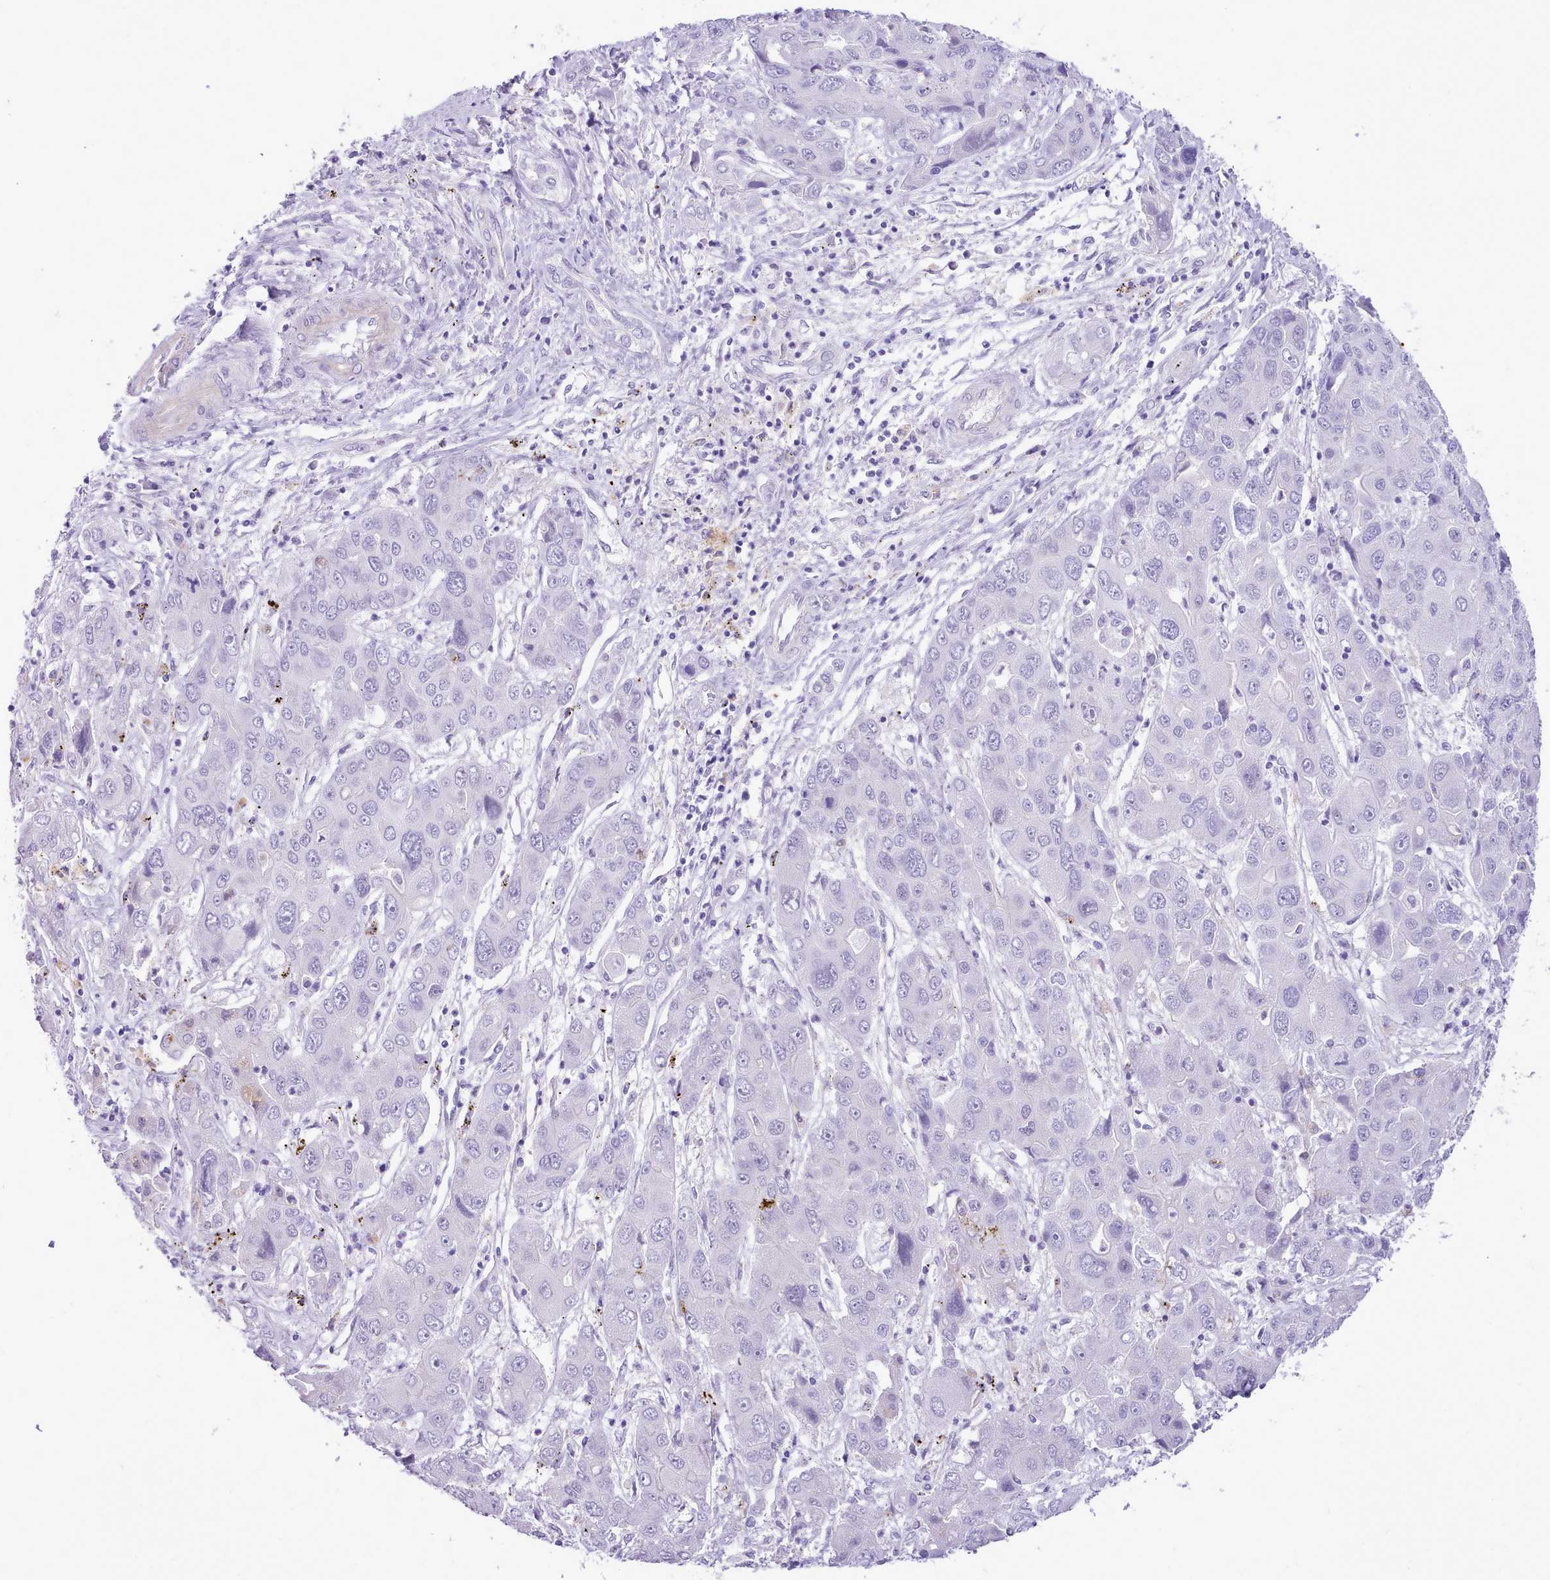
{"staining": {"intensity": "negative", "quantity": "none", "location": "none"}, "tissue": "liver cancer", "cell_type": "Tumor cells", "image_type": "cancer", "snomed": [{"axis": "morphology", "description": "Cholangiocarcinoma"}, {"axis": "topography", "description": "Liver"}], "caption": "Liver cancer (cholangiocarcinoma) stained for a protein using IHC demonstrates no expression tumor cells.", "gene": "LRRC37A", "patient": {"sex": "male", "age": 67}}